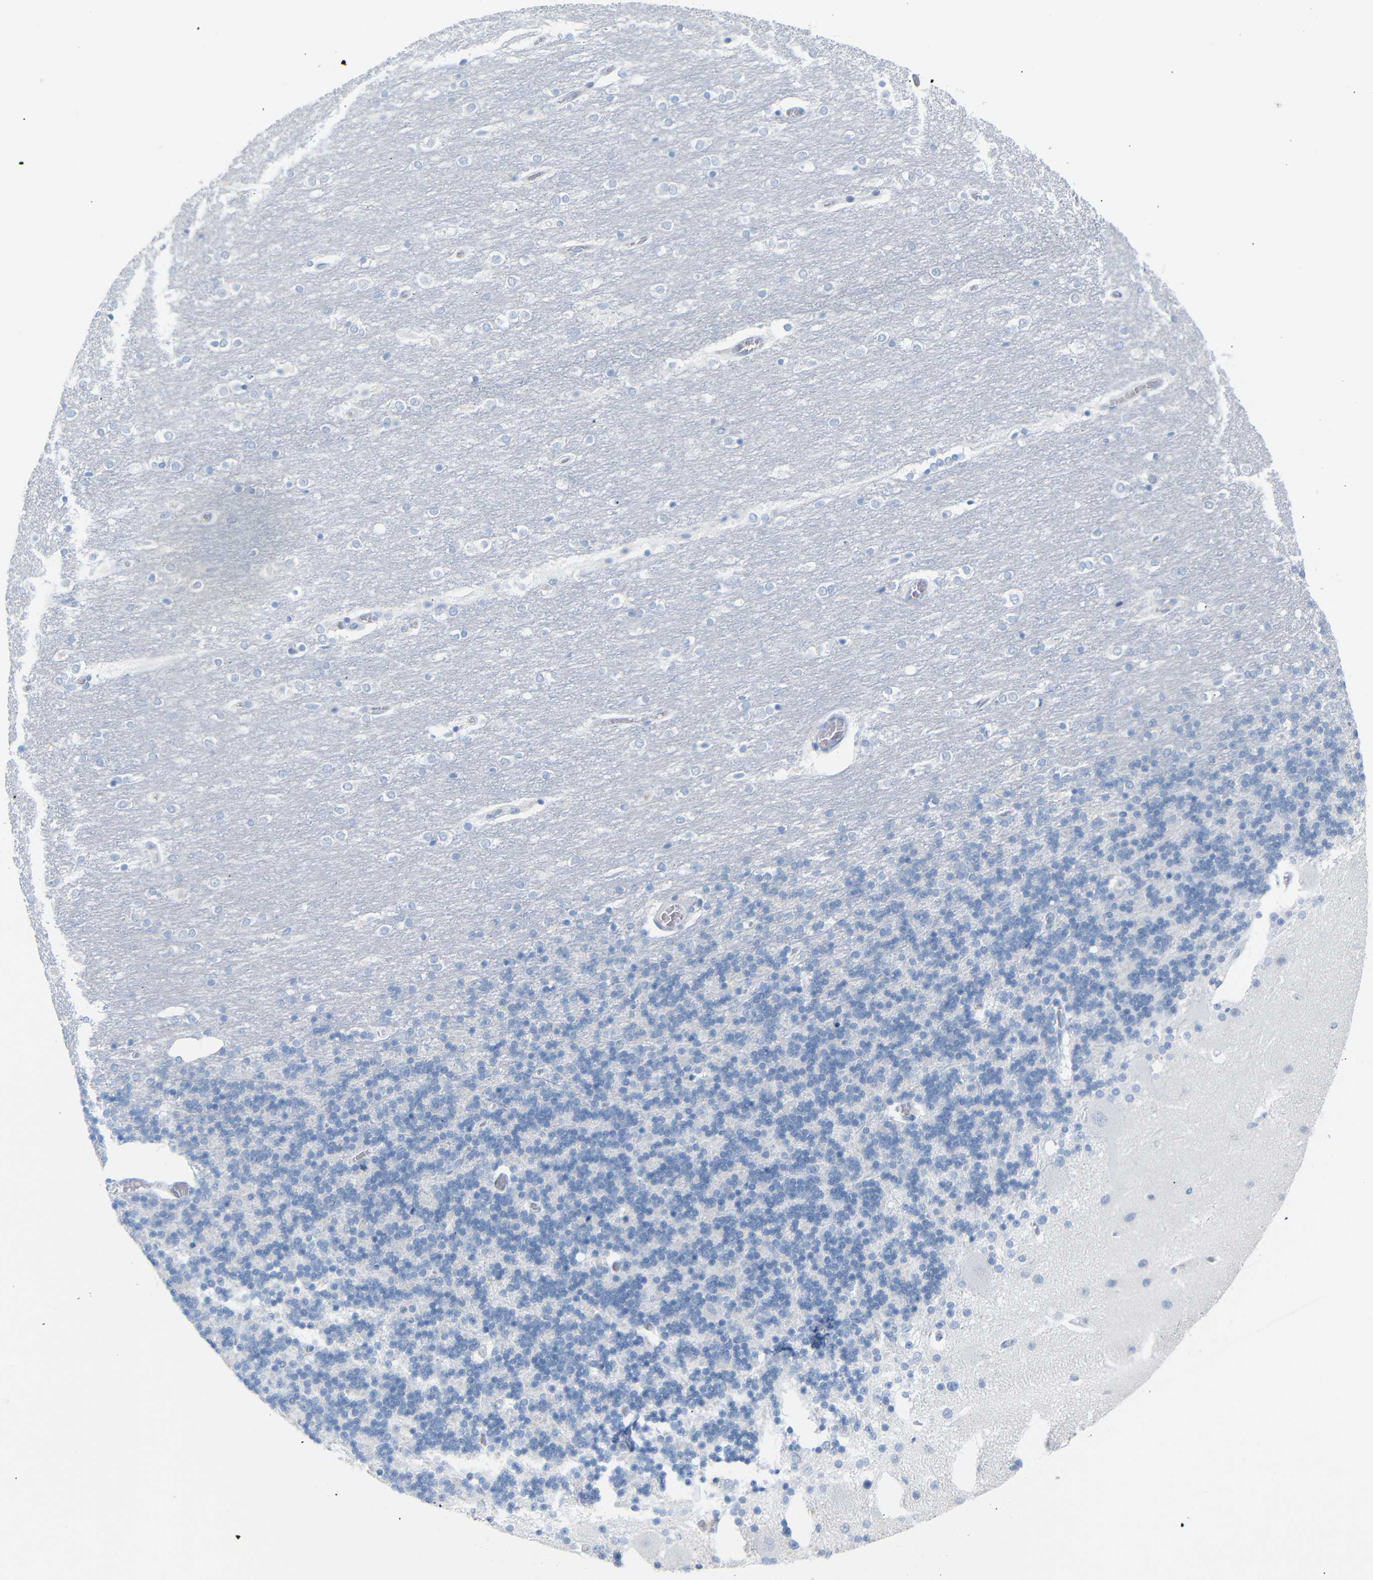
{"staining": {"intensity": "negative", "quantity": "none", "location": "none"}, "tissue": "cerebellum", "cell_type": "Cells in granular layer", "image_type": "normal", "snomed": [{"axis": "morphology", "description": "Normal tissue, NOS"}, {"axis": "topography", "description": "Cerebellum"}], "caption": "Cerebellum was stained to show a protein in brown. There is no significant staining in cells in granular layer. Brightfield microscopy of IHC stained with DAB (3,3'-diaminobenzidine) (brown) and hematoxylin (blue), captured at high magnification.", "gene": "DYNAP", "patient": {"sex": "female", "age": 54}}